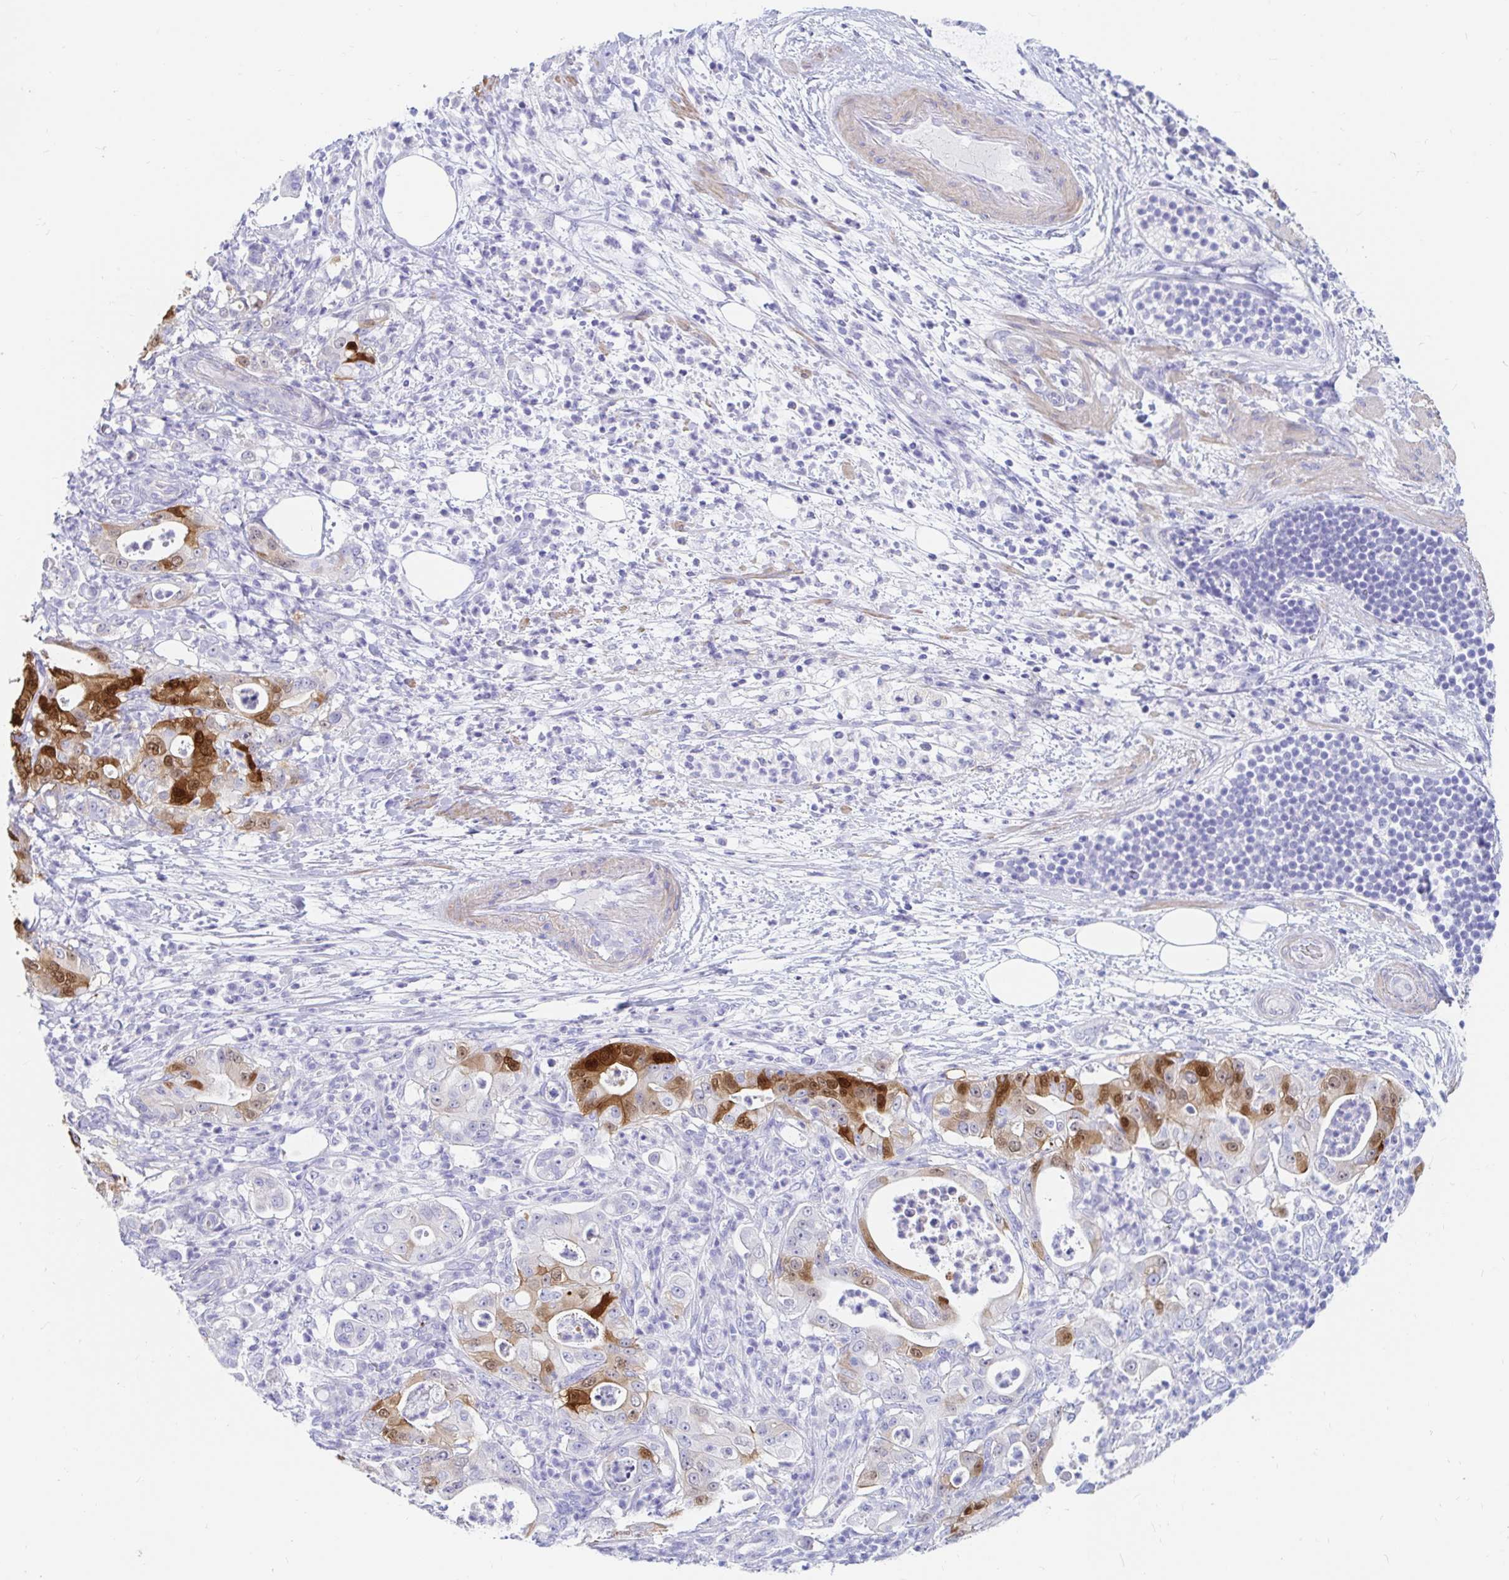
{"staining": {"intensity": "strong", "quantity": "25%-75%", "location": "cytoplasmic/membranous,nuclear"}, "tissue": "pancreatic cancer", "cell_type": "Tumor cells", "image_type": "cancer", "snomed": [{"axis": "morphology", "description": "Adenocarcinoma, NOS"}, {"axis": "topography", "description": "Pancreas"}], "caption": "Protein analysis of pancreatic cancer tissue reveals strong cytoplasmic/membranous and nuclear expression in about 25%-75% of tumor cells.", "gene": "PPP1R1B", "patient": {"sex": "male", "age": 71}}